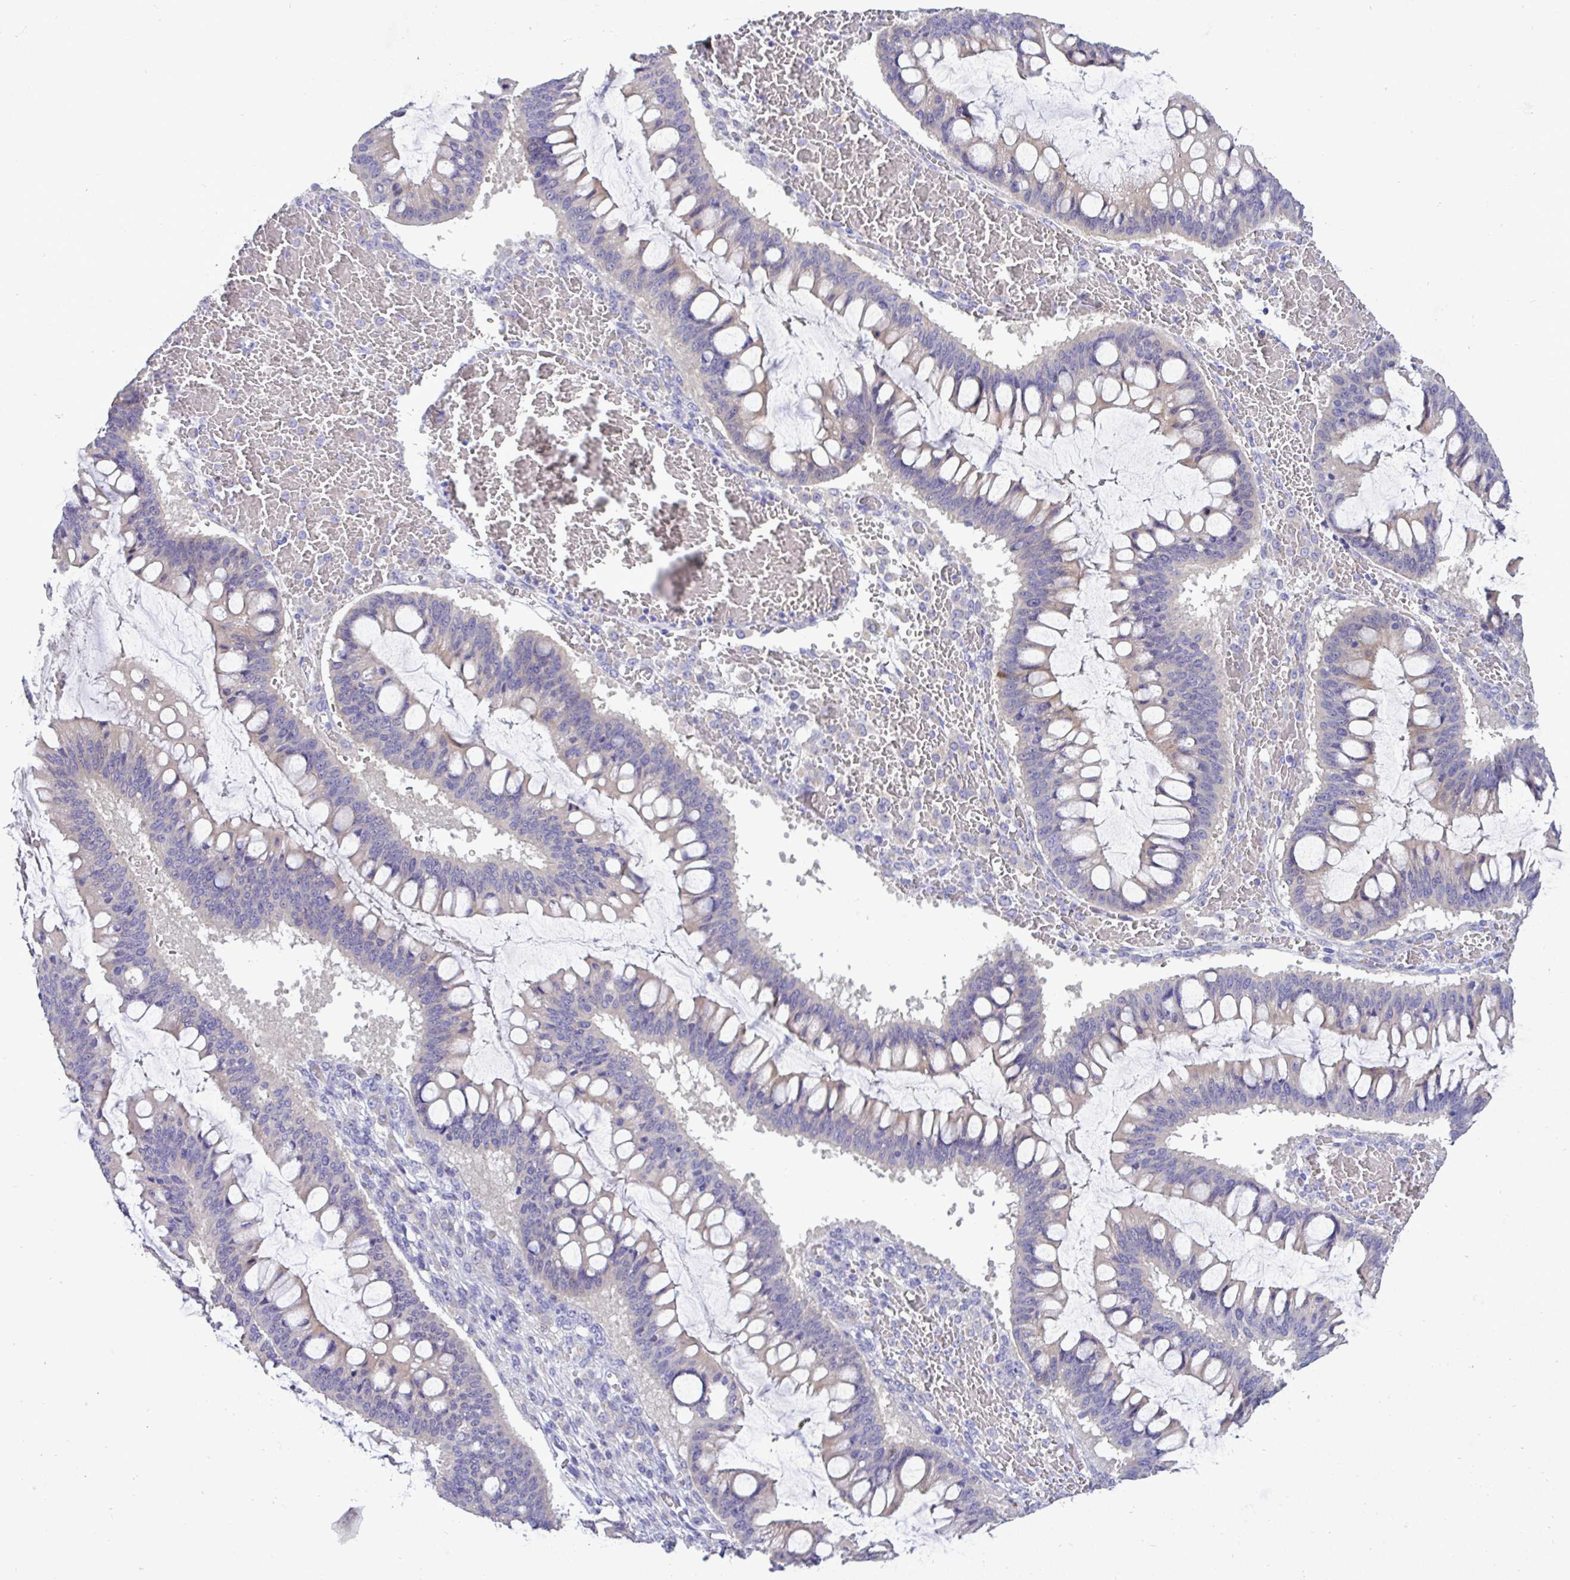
{"staining": {"intensity": "weak", "quantity": "<25%", "location": "cytoplasmic/membranous"}, "tissue": "ovarian cancer", "cell_type": "Tumor cells", "image_type": "cancer", "snomed": [{"axis": "morphology", "description": "Cystadenocarcinoma, mucinous, NOS"}, {"axis": "topography", "description": "Ovary"}], "caption": "A photomicrograph of ovarian cancer stained for a protein demonstrates no brown staining in tumor cells.", "gene": "ST8SIA2", "patient": {"sex": "female", "age": 73}}